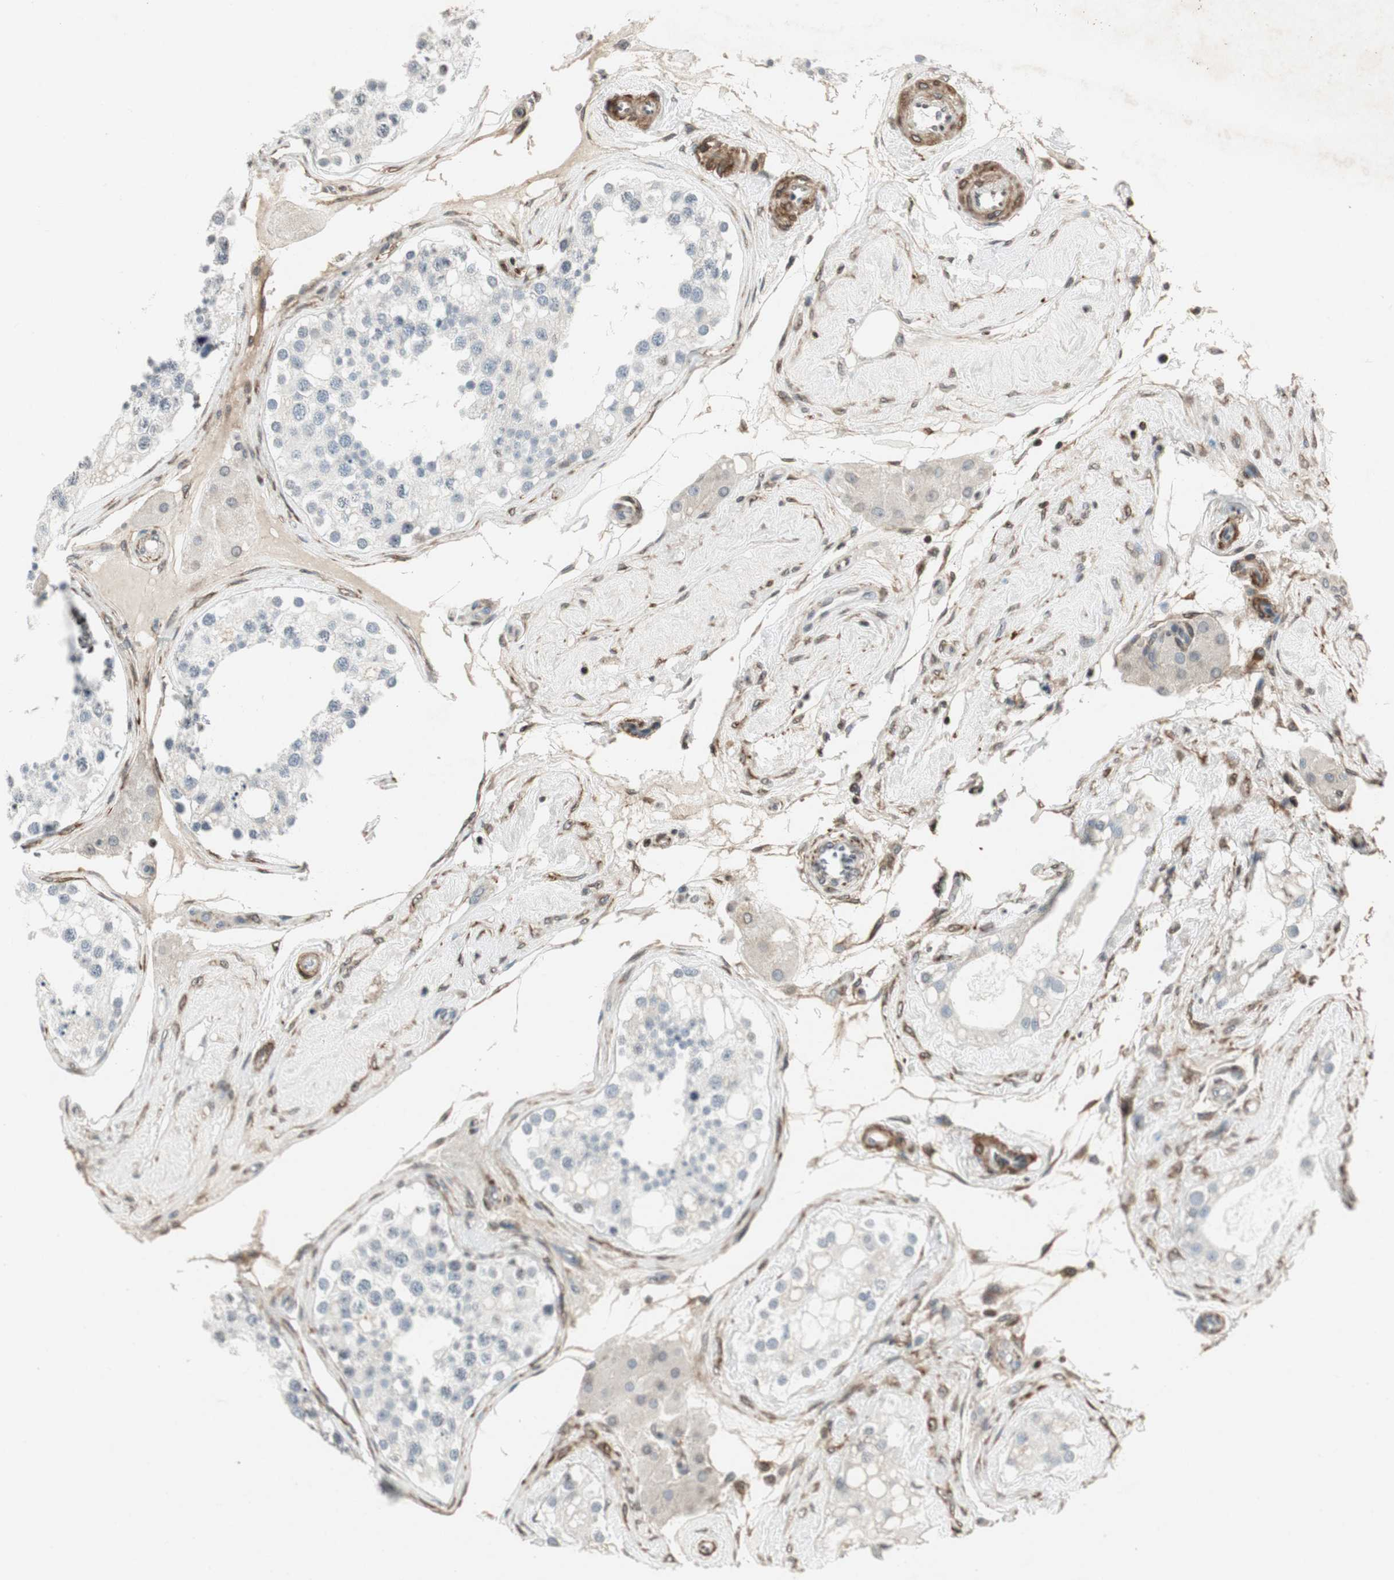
{"staining": {"intensity": "negative", "quantity": "none", "location": "none"}, "tissue": "testis", "cell_type": "Cells in seminiferous ducts", "image_type": "normal", "snomed": [{"axis": "morphology", "description": "Normal tissue, NOS"}, {"axis": "topography", "description": "Testis"}], "caption": "Immunohistochemical staining of normal testis shows no significant expression in cells in seminiferous ducts. The staining is performed using DAB brown chromogen with nuclei counter-stained in using hematoxylin.", "gene": "PRKG1", "patient": {"sex": "male", "age": 68}}